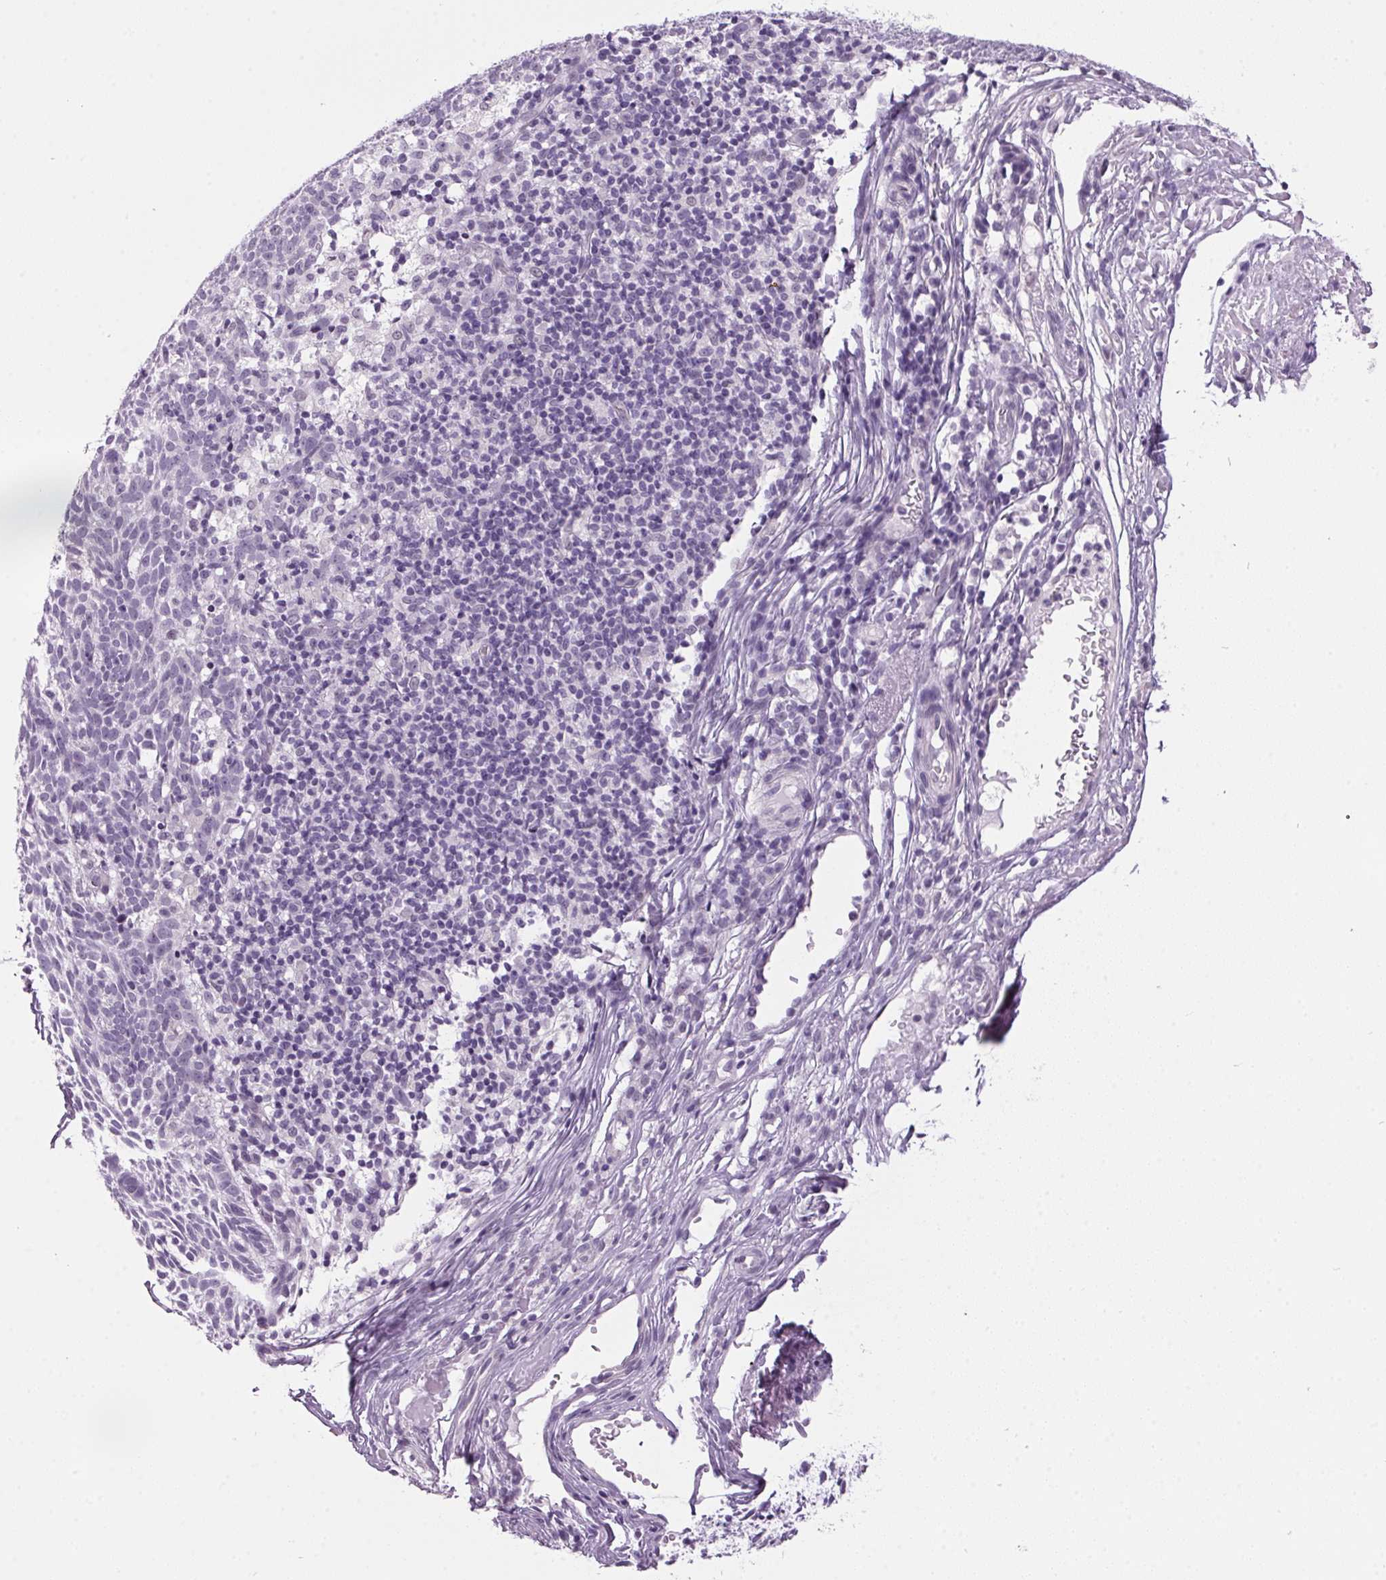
{"staining": {"intensity": "negative", "quantity": "none", "location": "none"}, "tissue": "skin cancer", "cell_type": "Tumor cells", "image_type": "cancer", "snomed": [{"axis": "morphology", "description": "Normal tissue, NOS"}, {"axis": "morphology", "description": "Basal cell carcinoma"}, {"axis": "topography", "description": "Skin"}], "caption": "Immunohistochemical staining of human skin cancer reveals no significant expression in tumor cells.", "gene": "ODAD2", "patient": {"sex": "male", "age": 68}}